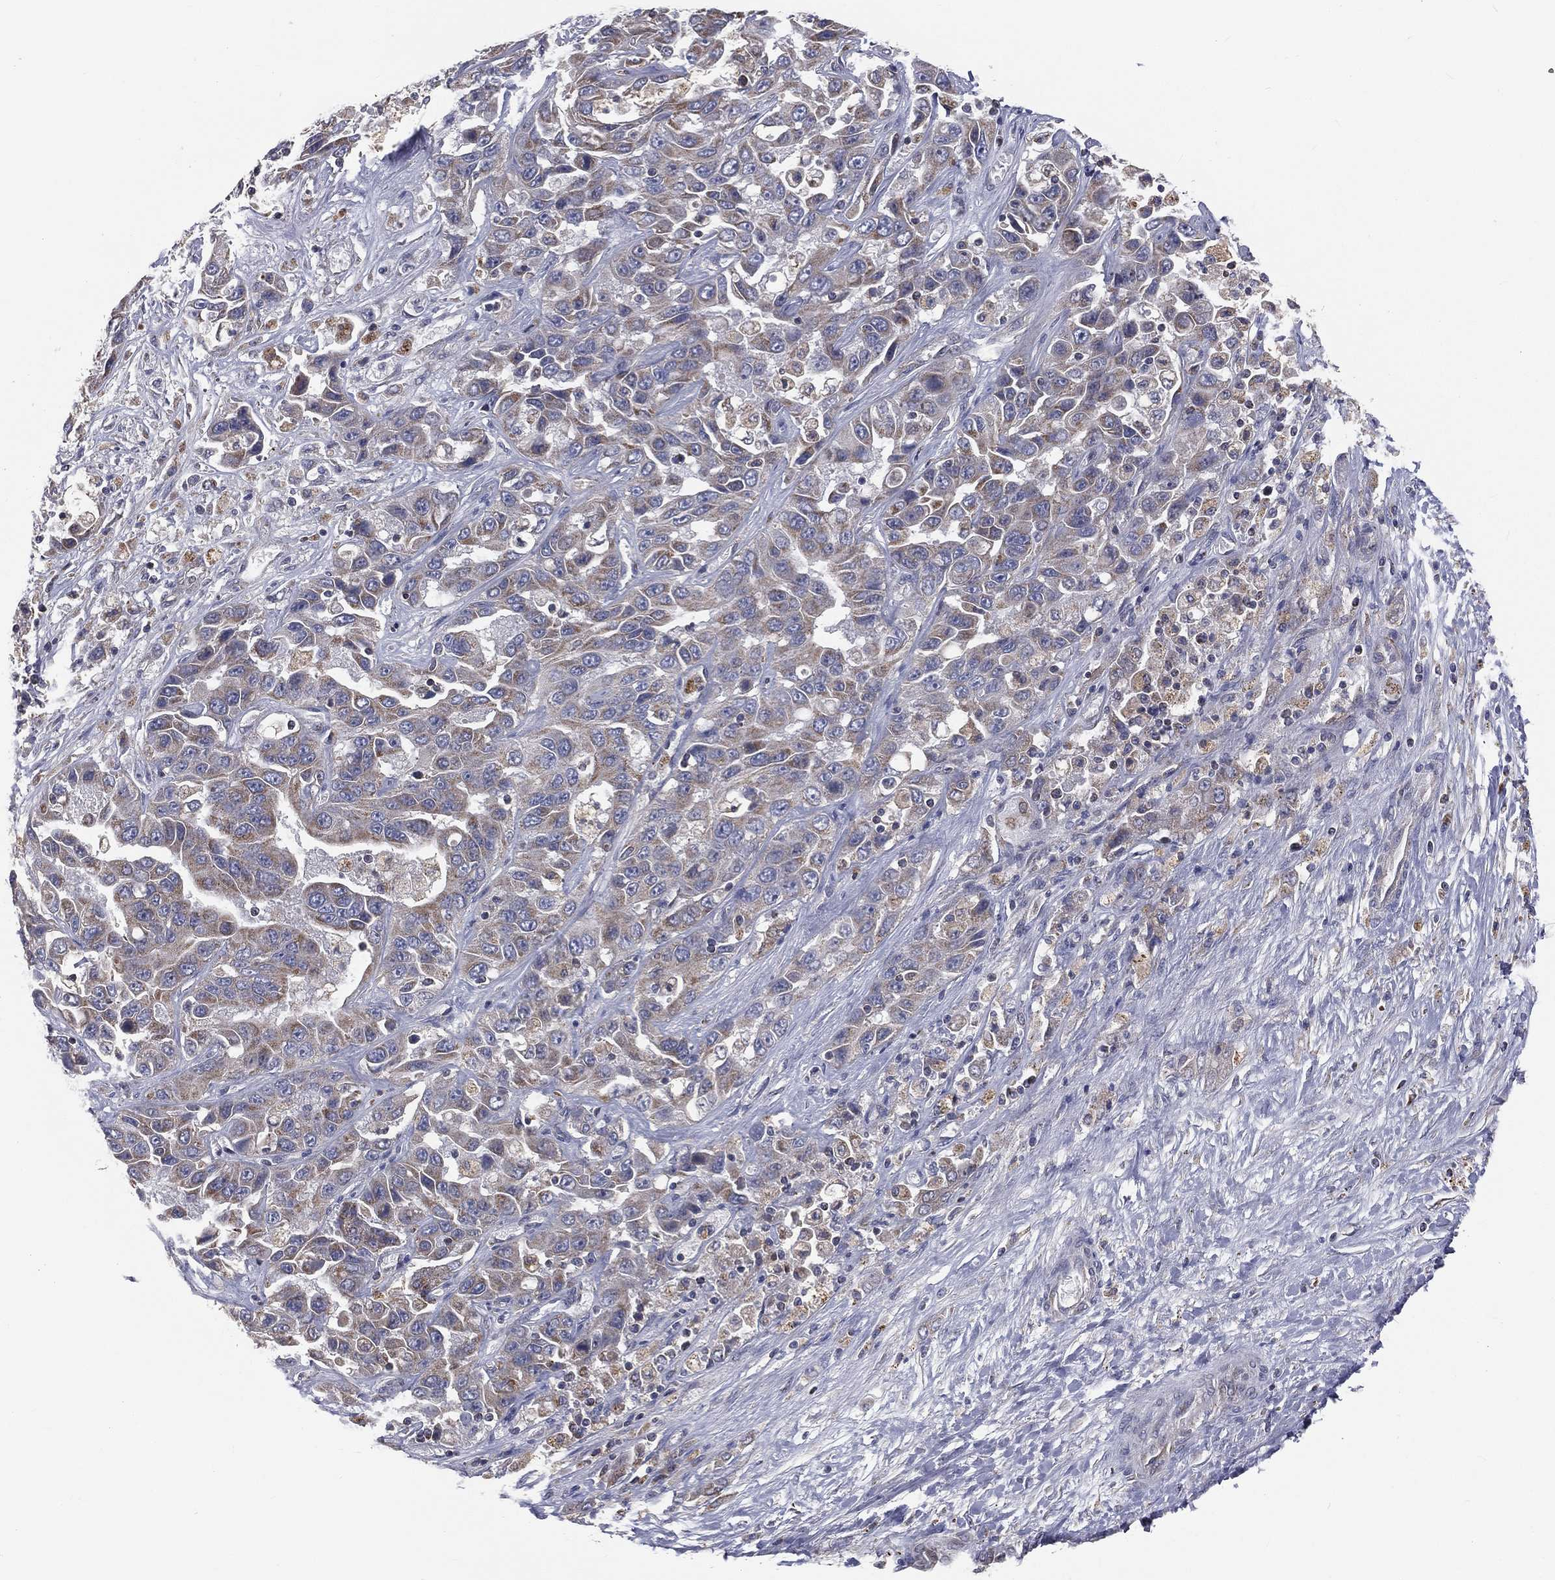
{"staining": {"intensity": "weak", "quantity": "<25%", "location": "cytoplasmic/membranous"}, "tissue": "liver cancer", "cell_type": "Tumor cells", "image_type": "cancer", "snomed": [{"axis": "morphology", "description": "Cholangiocarcinoma"}, {"axis": "topography", "description": "Liver"}], "caption": "This is an immunohistochemistry (IHC) image of cholangiocarcinoma (liver). There is no positivity in tumor cells.", "gene": "HADH", "patient": {"sex": "female", "age": 52}}